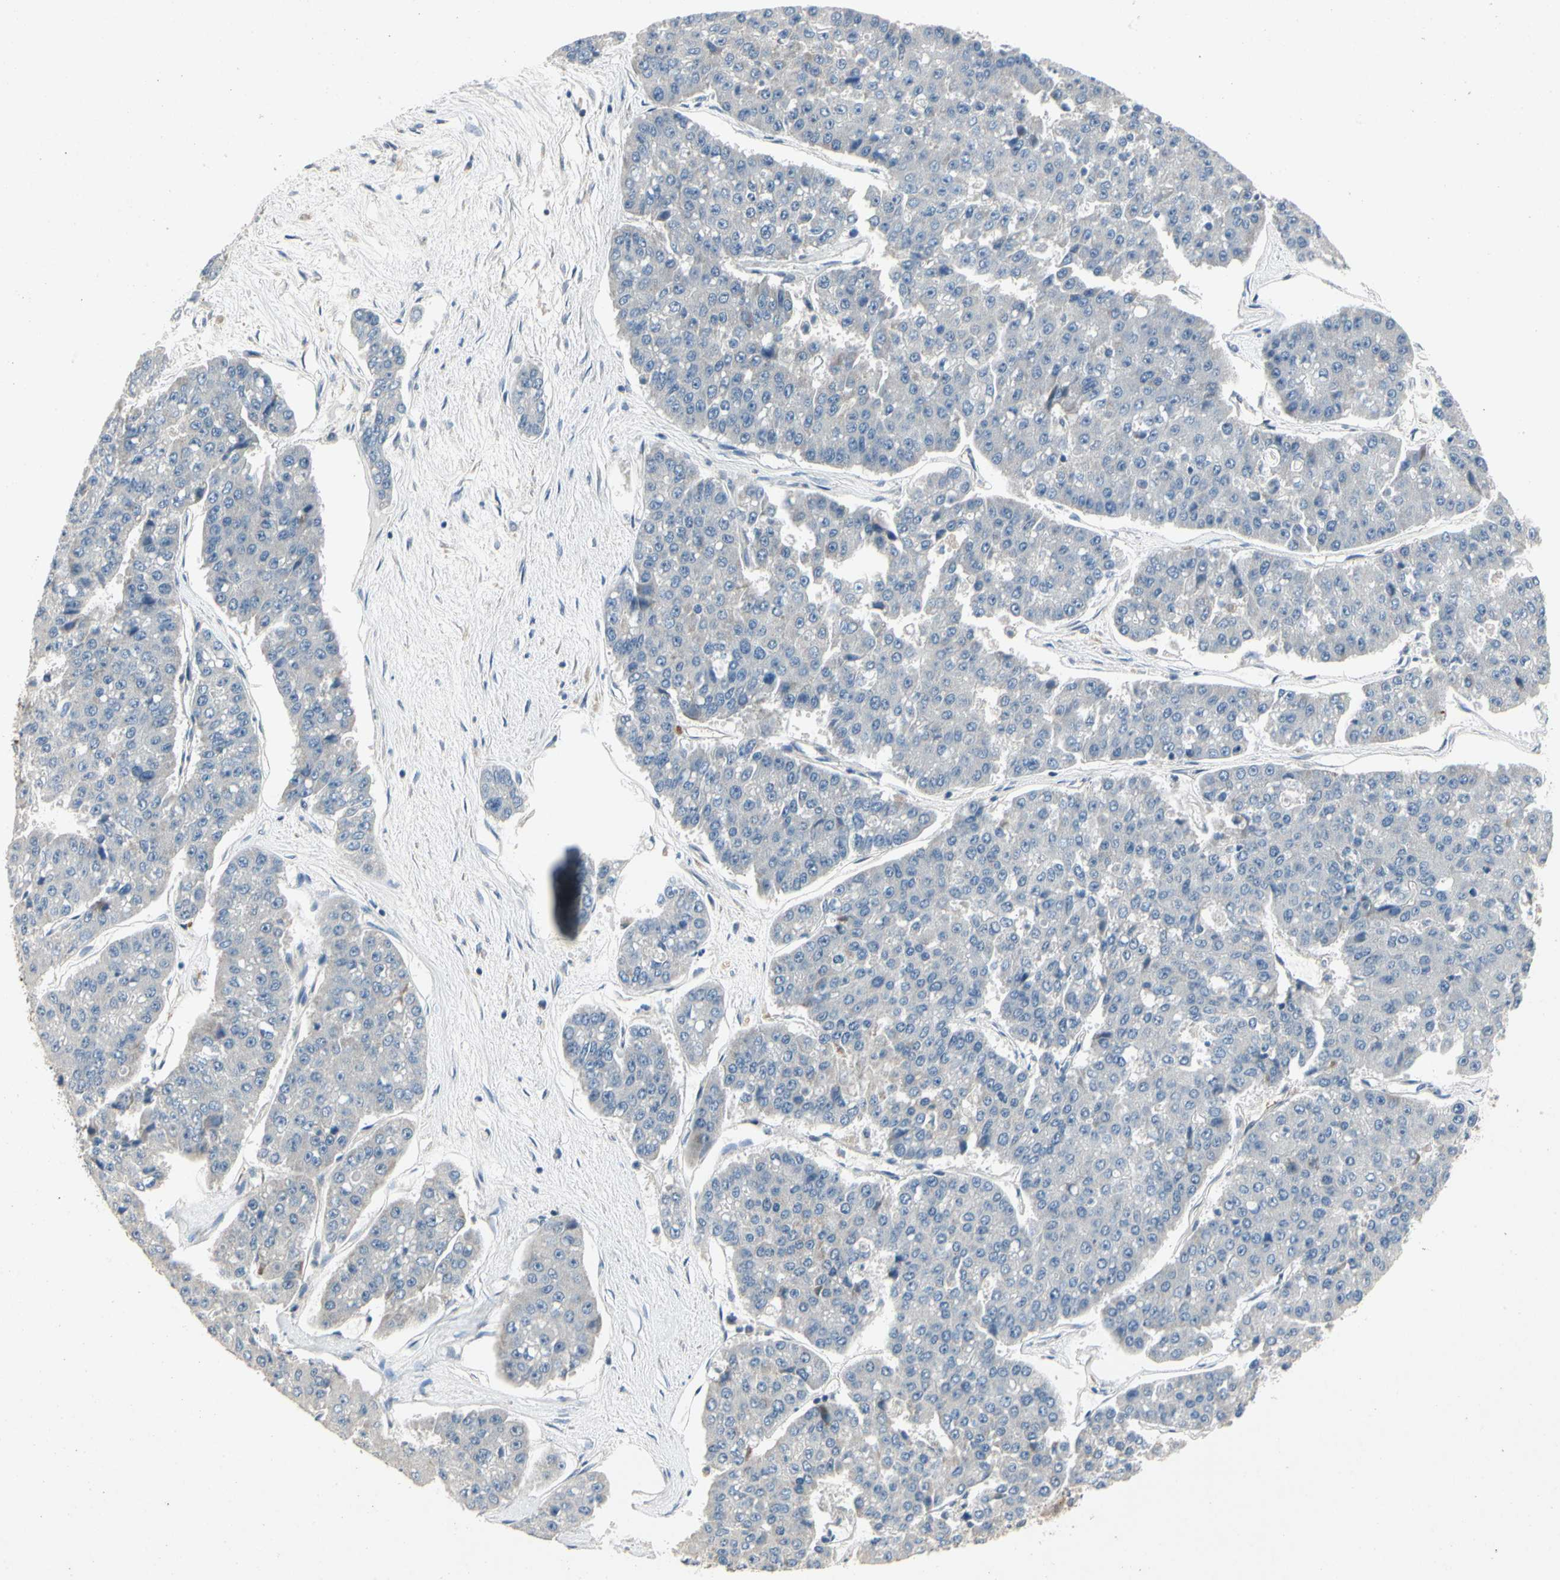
{"staining": {"intensity": "negative", "quantity": "none", "location": "none"}, "tissue": "pancreatic cancer", "cell_type": "Tumor cells", "image_type": "cancer", "snomed": [{"axis": "morphology", "description": "Adenocarcinoma, NOS"}, {"axis": "topography", "description": "Pancreas"}], "caption": "The micrograph shows no significant staining in tumor cells of pancreatic cancer.", "gene": "ALPL", "patient": {"sex": "male", "age": 50}}